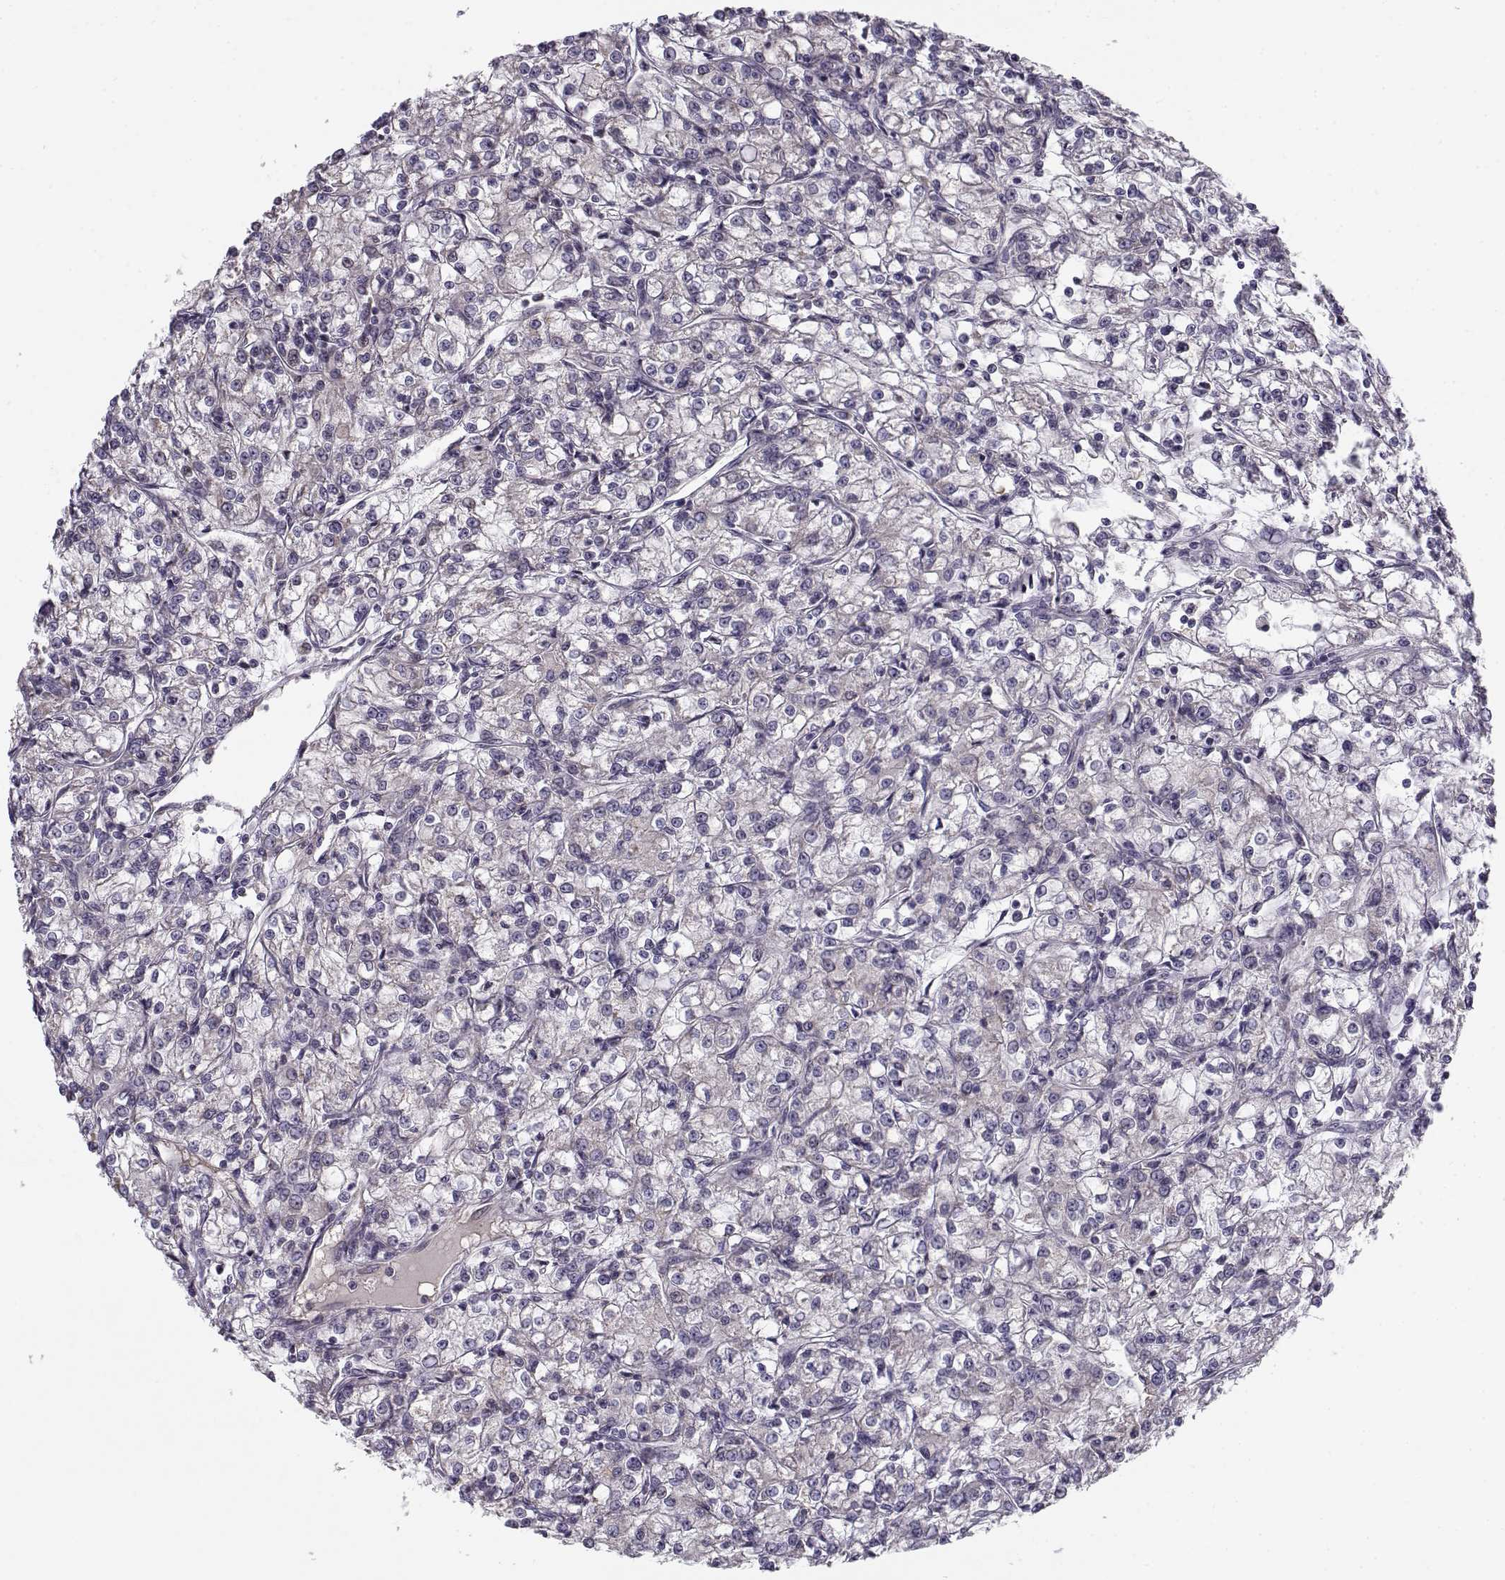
{"staining": {"intensity": "negative", "quantity": "none", "location": "none"}, "tissue": "renal cancer", "cell_type": "Tumor cells", "image_type": "cancer", "snomed": [{"axis": "morphology", "description": "Adenocarcinoma, NOS"}, {"axis": "topography", "description": "Kidney"}], "caption": "This image is of adenocarcinoma (renal) stained with immunohistochemistry to label a protein in brown with the nuclei are counter-stained blue. There is no staining in tumor cells. (Stains: DAB IHC with hematoxylin counter stain, Microscopy: brightfield microscopy at high magnification).", "gene": "SLC4A5", "patient": {"sex": "female", "age": 59}}